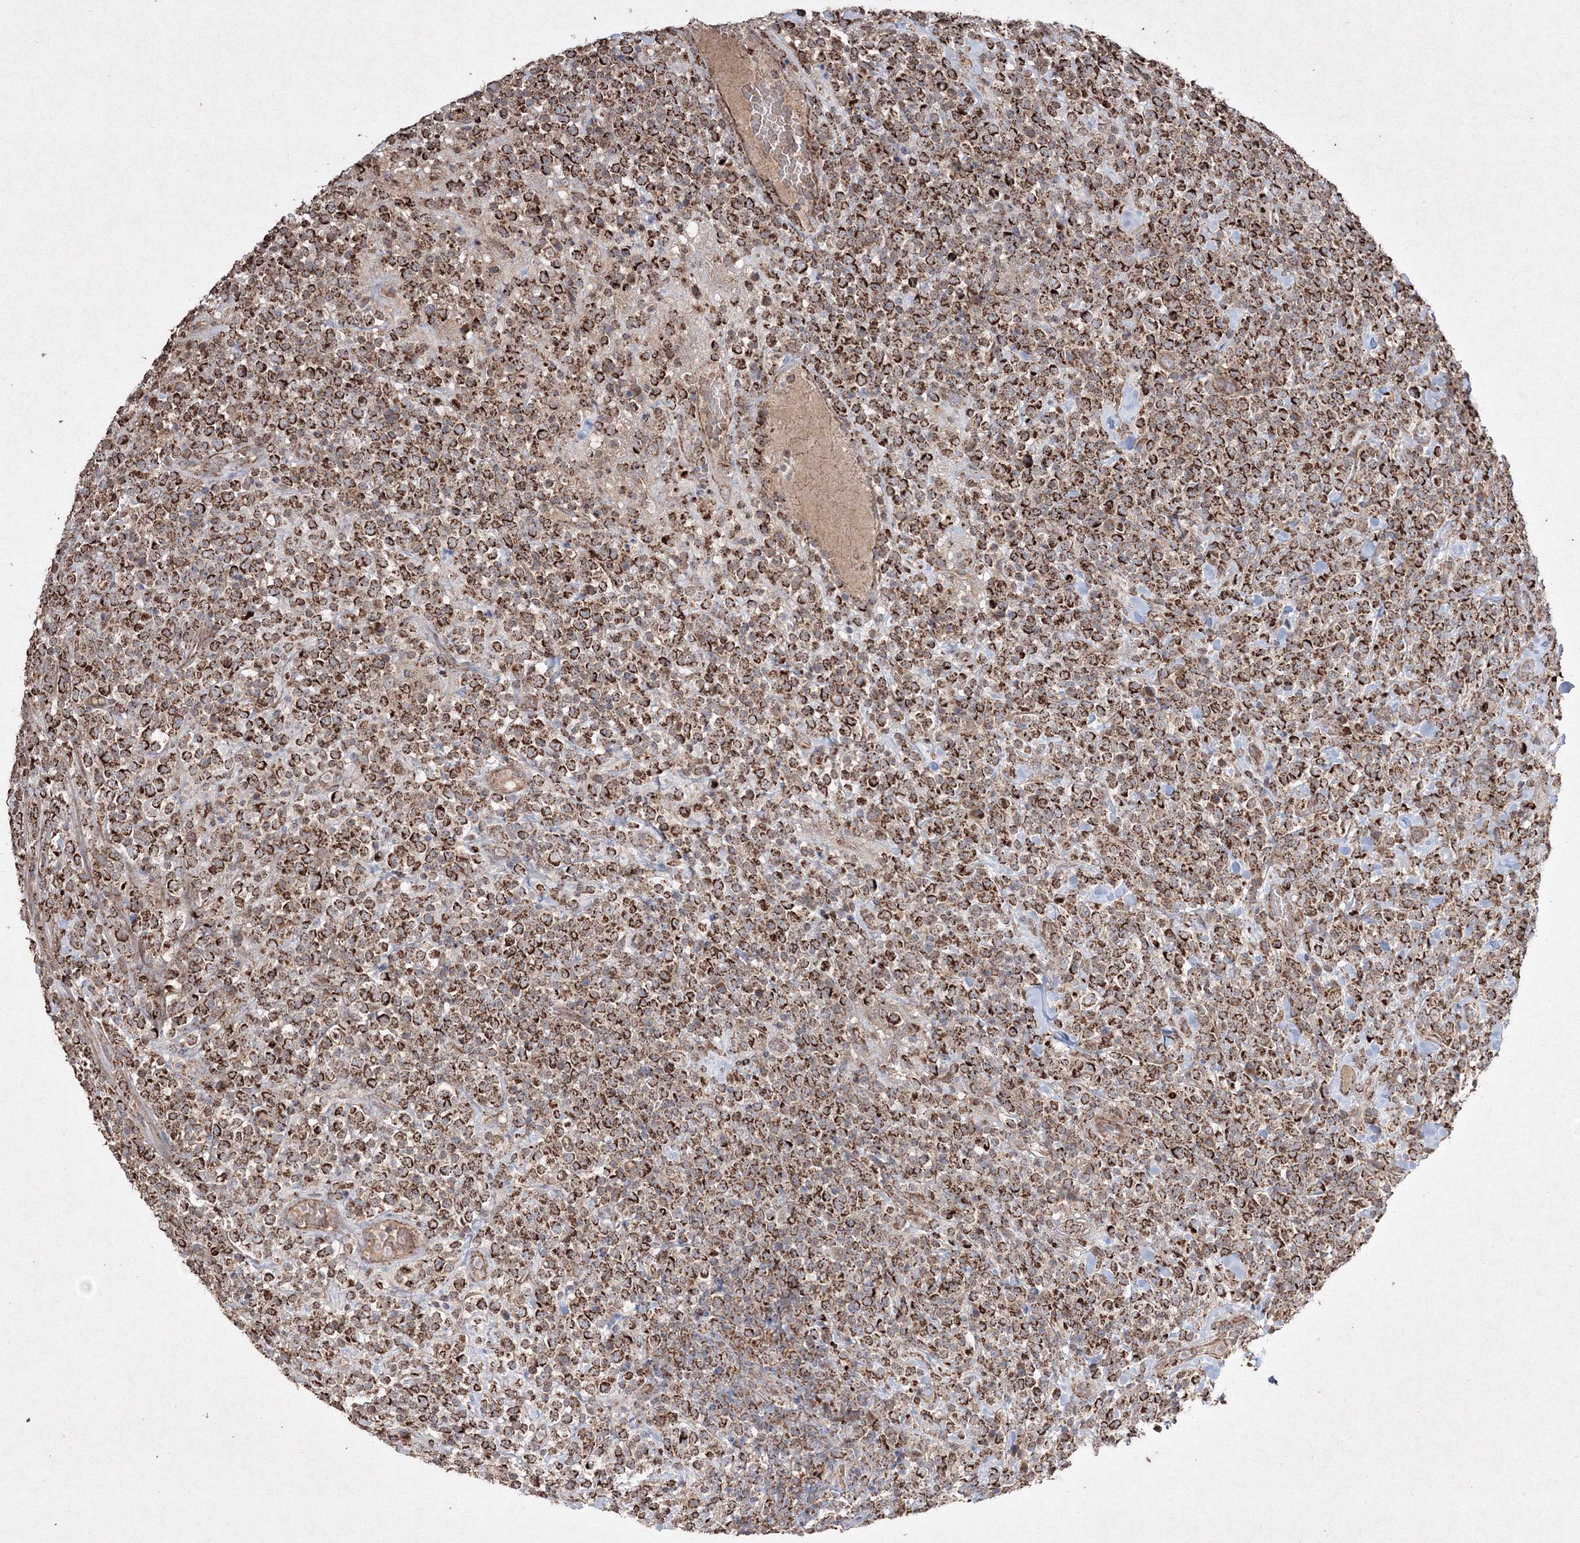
{"staining": {"intensity": "strong", "quantity": ">75%", "location": "cytoplasmic/membranous"}, "tissue": "lymphoma", "cell_type": "Tumor cells", "image_type": "cancer", "snomed": [{"axis": "morphology", "description": "Malignant lymphoma, non-Hodgkin's type, High grade"}, {"axis": "topography", "description": "Colon"}], "caption": "Lymphoma was stained to show a protein in brown. There is high levels of strong cytoplasmic/membranous positivity in about >75% of tumor cells.", "gene": "GRSF1", "patient": {"sex": "female", "age": 53}}